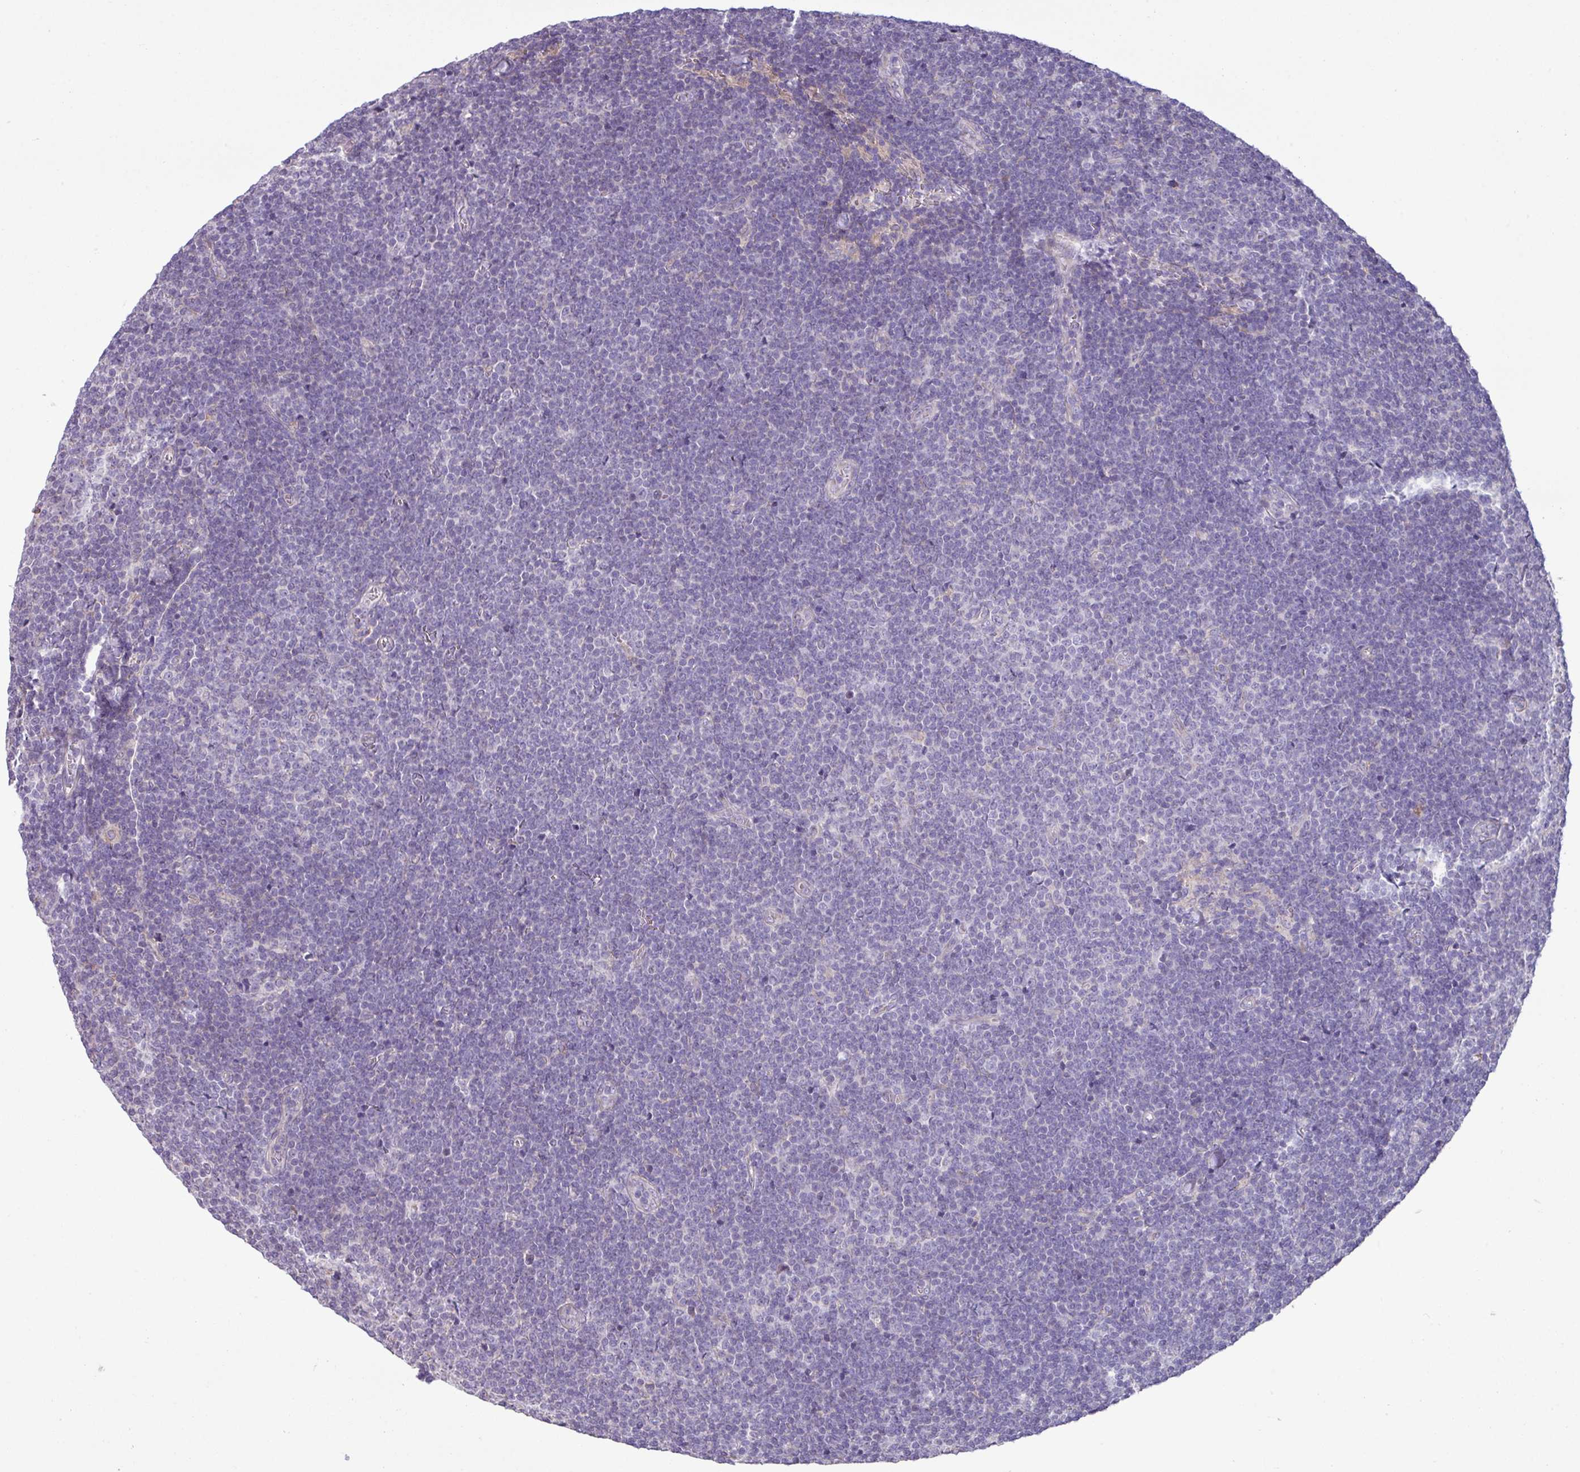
{"staining": {"intensity": "negative", "quantity": "none", "location": "none"}, "tissue": "lymphoma", "cell_type": "Tumor cells", "image_type": "cancer", "snomed": [{"axis": "morphology", "description": "Malignant lymphoma, non-Hodgkin's type, Low grade"}, {"axis": "topography", "description": "Lymph node"}], "caption": "Tumor cells show no significant protein positivity in lymphoma.", "gene": "IRGC", "patient": {"sex": "male", "age": 48}}